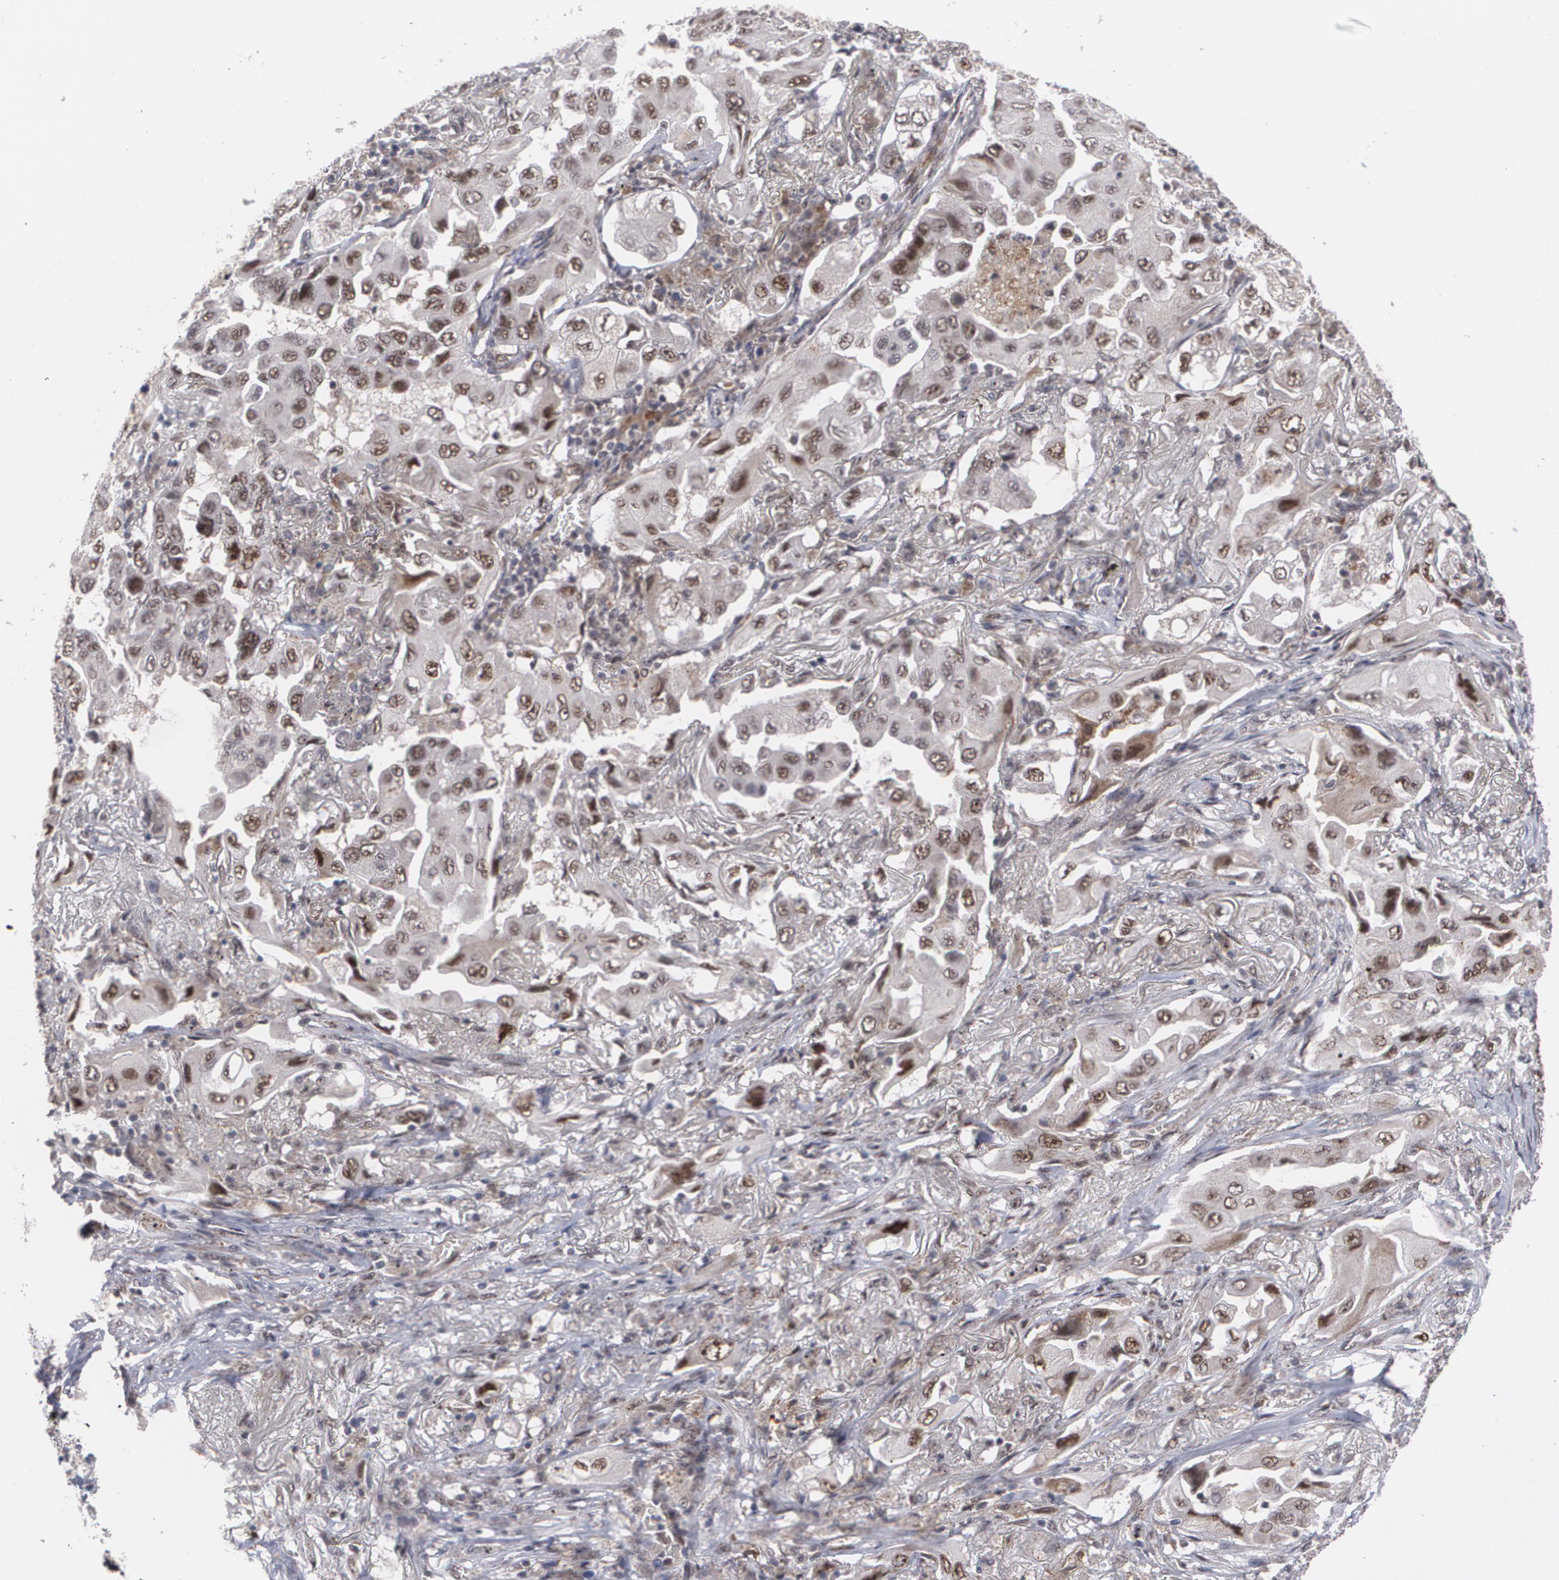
{"staining": {"intensity": "moderate", "quantity": ">75%", "location": "nuclear"}, "tissue": "lung cancer", "cell_type": "Tumor cells", "image_type": "cancer", "snomed": [{"axis": "morphology", "description": "Adenocarcinoma, NOS"}, {"axis": "topography", "description": "Lung"}], "caption": "Adenocarcinoma (lung) tissue demonstrates moderate nuclear expression in about >75% of tumor cells, visualized by immunohistochemistry.", "gene": "INTS6", "patient": {"sex": "female", "age": 65}}